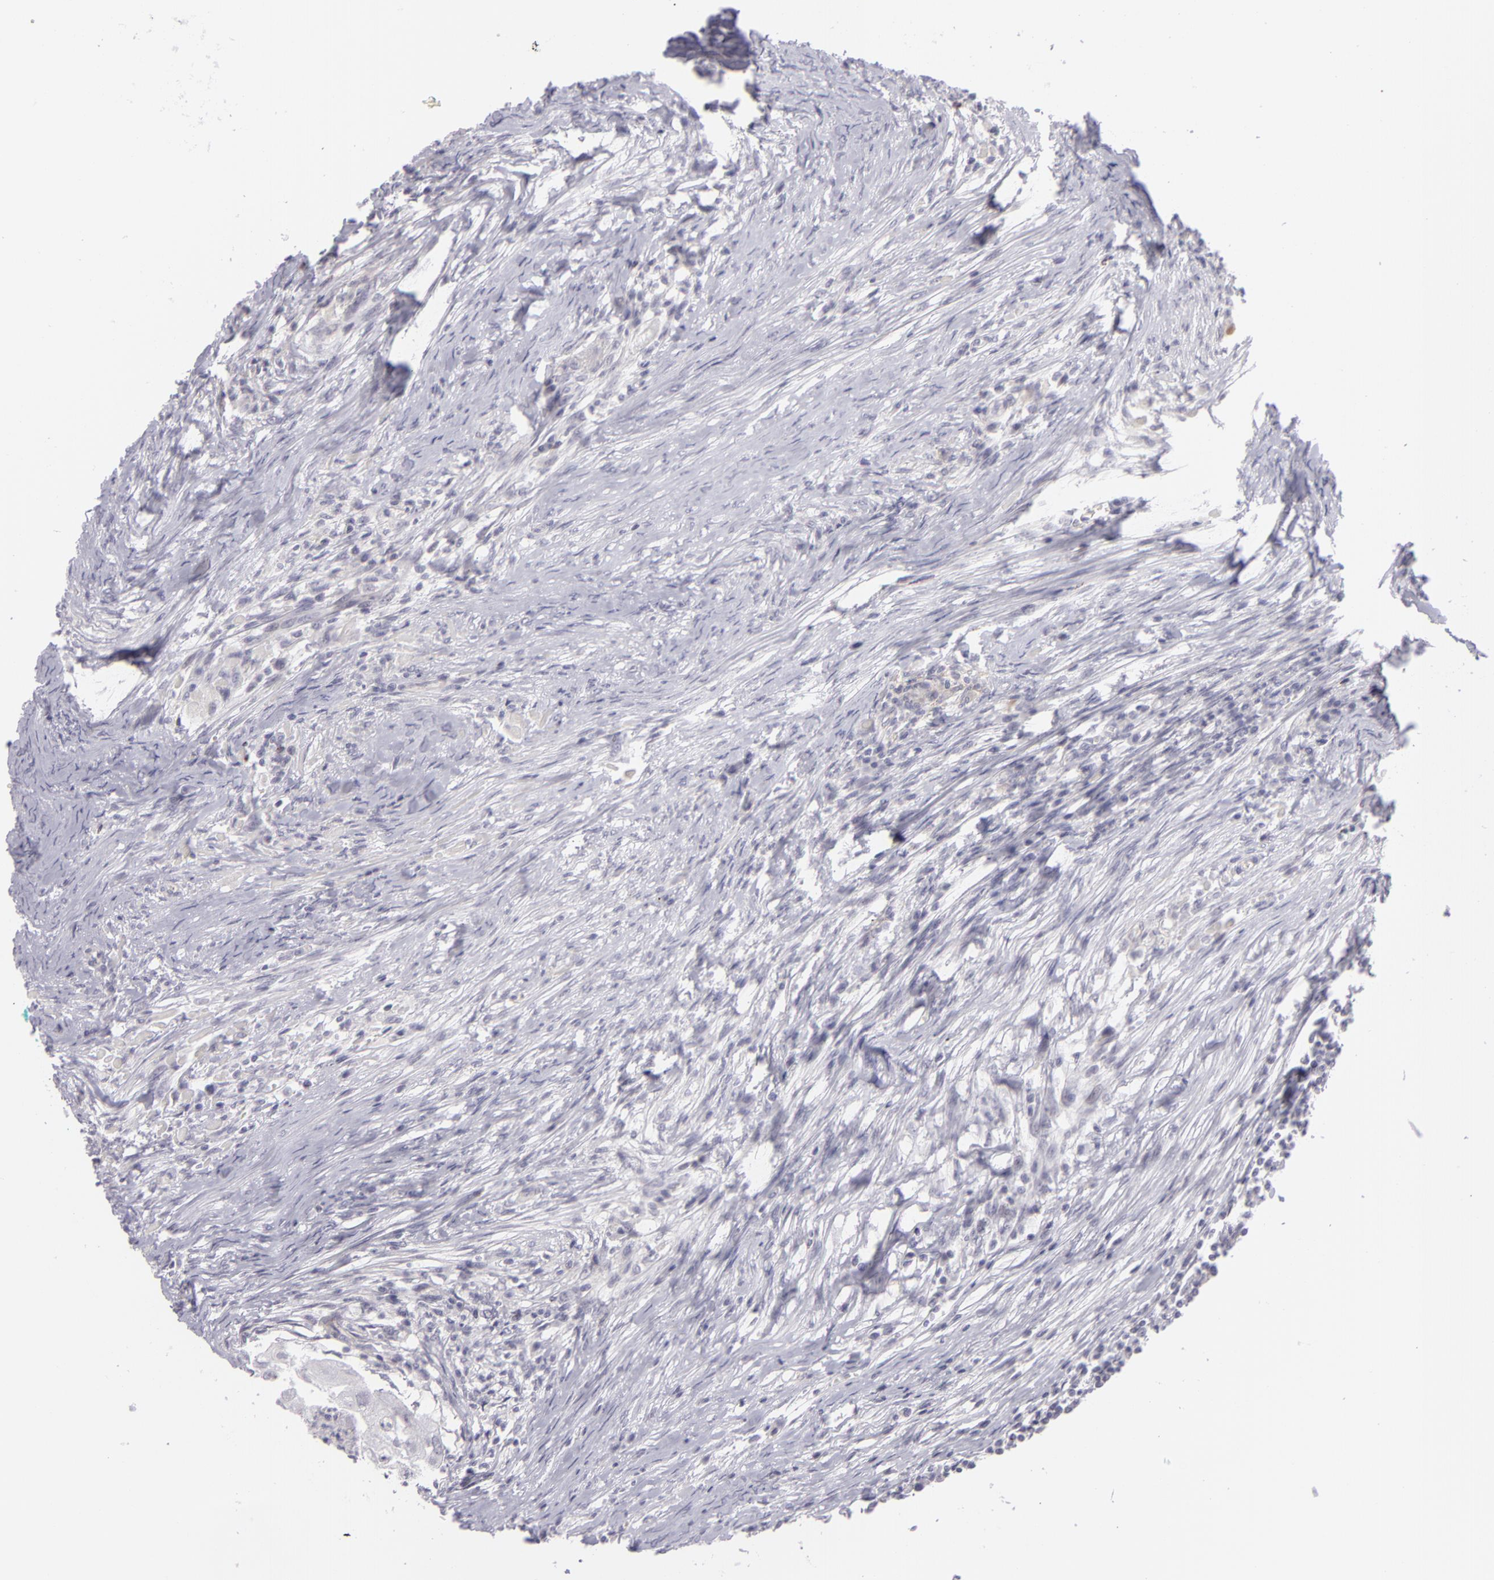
{"staining": {"intensity": "negative", "quantity": "none", "location": "none"}, "tissue": "head and neck cancer", "cell_type": "Tumor cells", "image_type": "cancer", "snomed": [{"axis": "morphology", "description": "Squamous cell carcinoma, NOS"}, {"axis": "topography", "description": "Head-Neck"}], "caption": "DAB (3,3'-diaminobenzidine) immunohistochemical staining of head and neck cancer exhibits no significant staining in tumor cells.", "gene": "CTNNB1", "patient": {"sex": "male", "age": 64}}